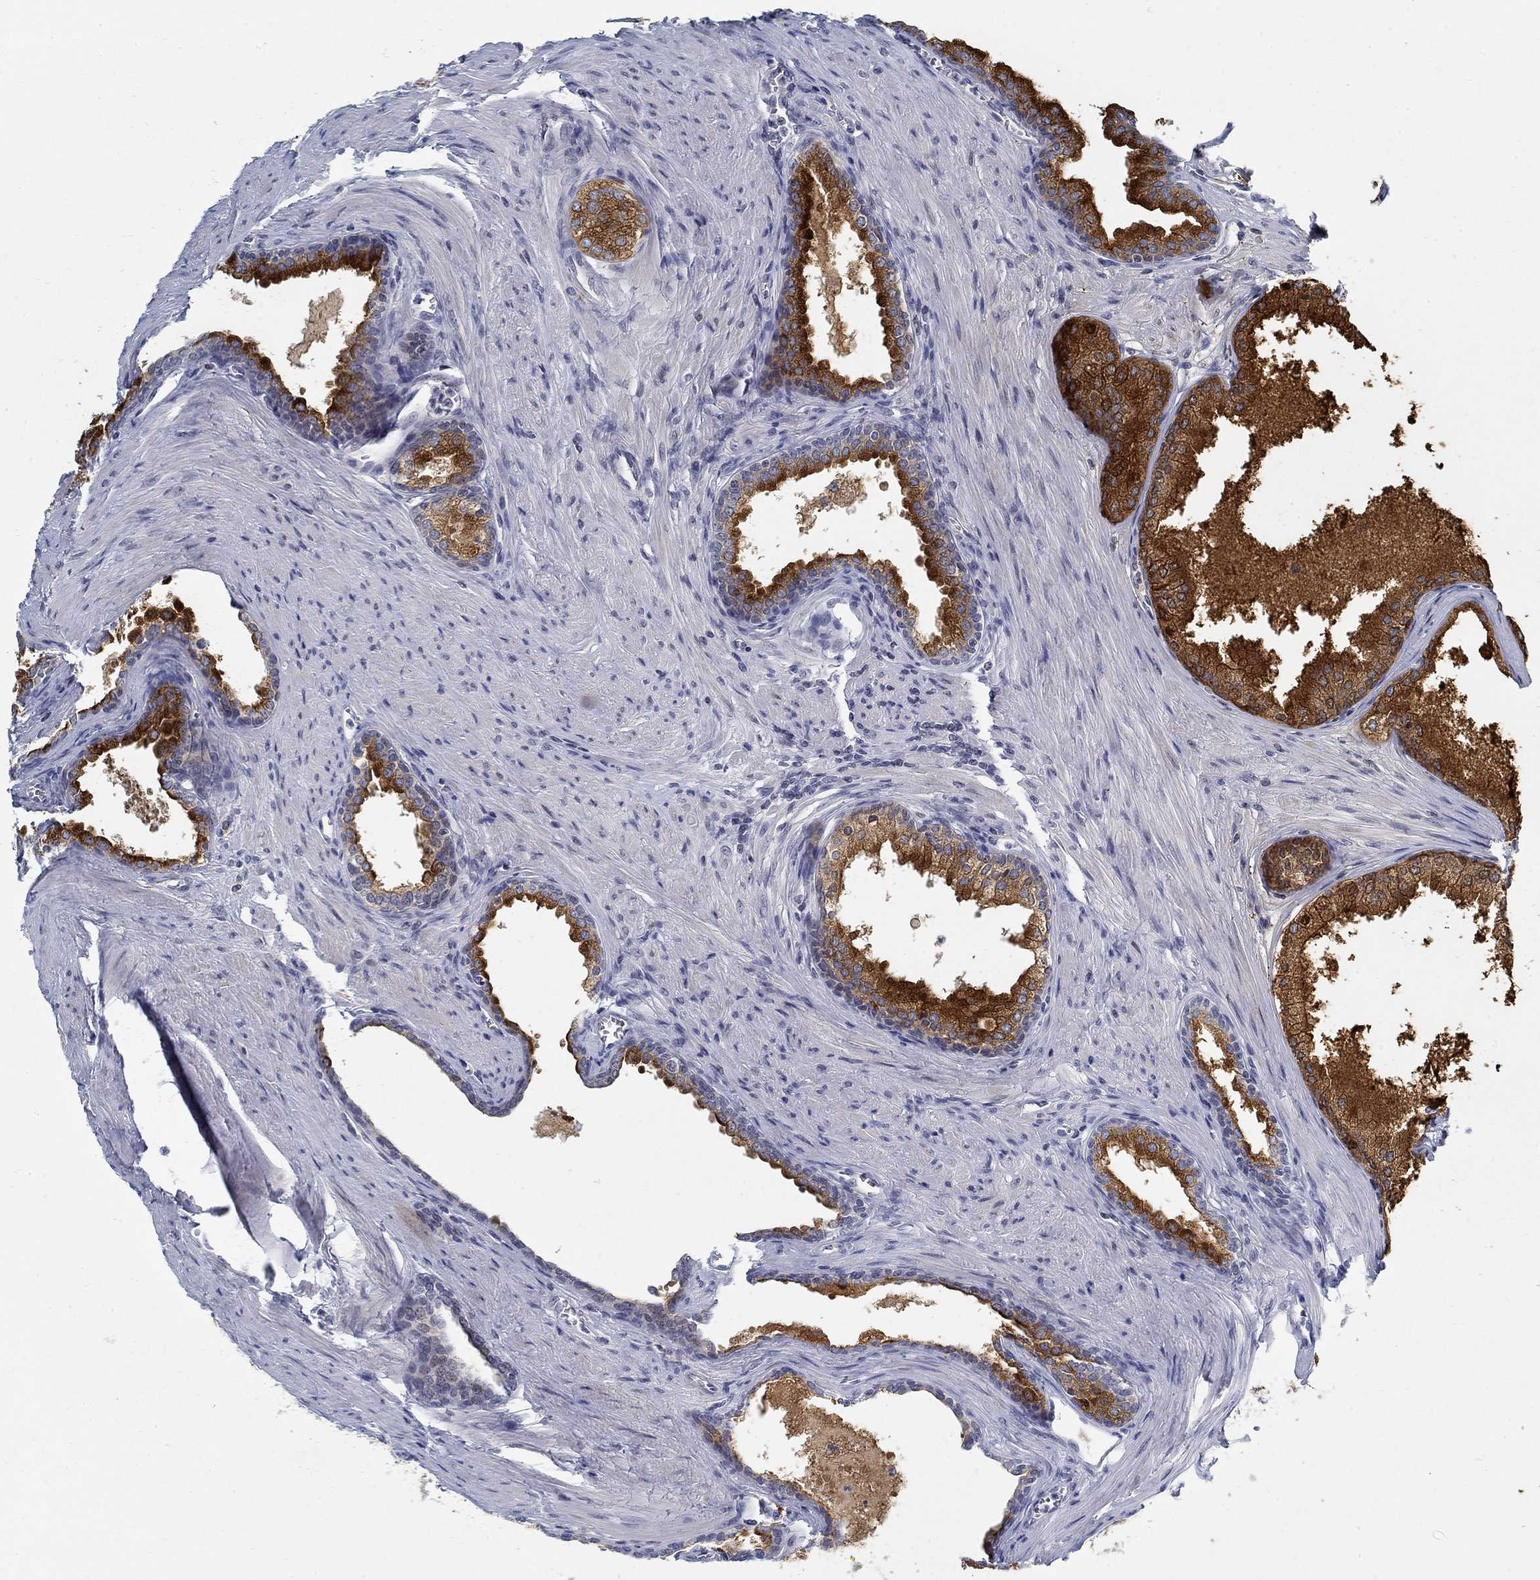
{"staining": {"intensity": "strong", "quantity": "25%-75%", "location": "cytoplasmic/membranous"}, "tissue": "prostate cancer", "cell_type": "Tumor cells", "image_type": "cancer", "snomed": [{"axis": "morphology", "description": "Adenocarcinoma, NOS"}, {"axis": "topography", "description": "Prostate"}], "caption": "High-magnification brightfield microscopy of prostate cancer (adenocarcinoma) stained with DAB (3,3'-diaminobenzidine) (brown) and counterstained with hematoxylin (blue). tumor cells exhibit strong cytoplasmic/membranous staining is seen in approximately25%-75% of cells.", "gene": "ANO7", "patient": {"sex": "male", "age": 66}}